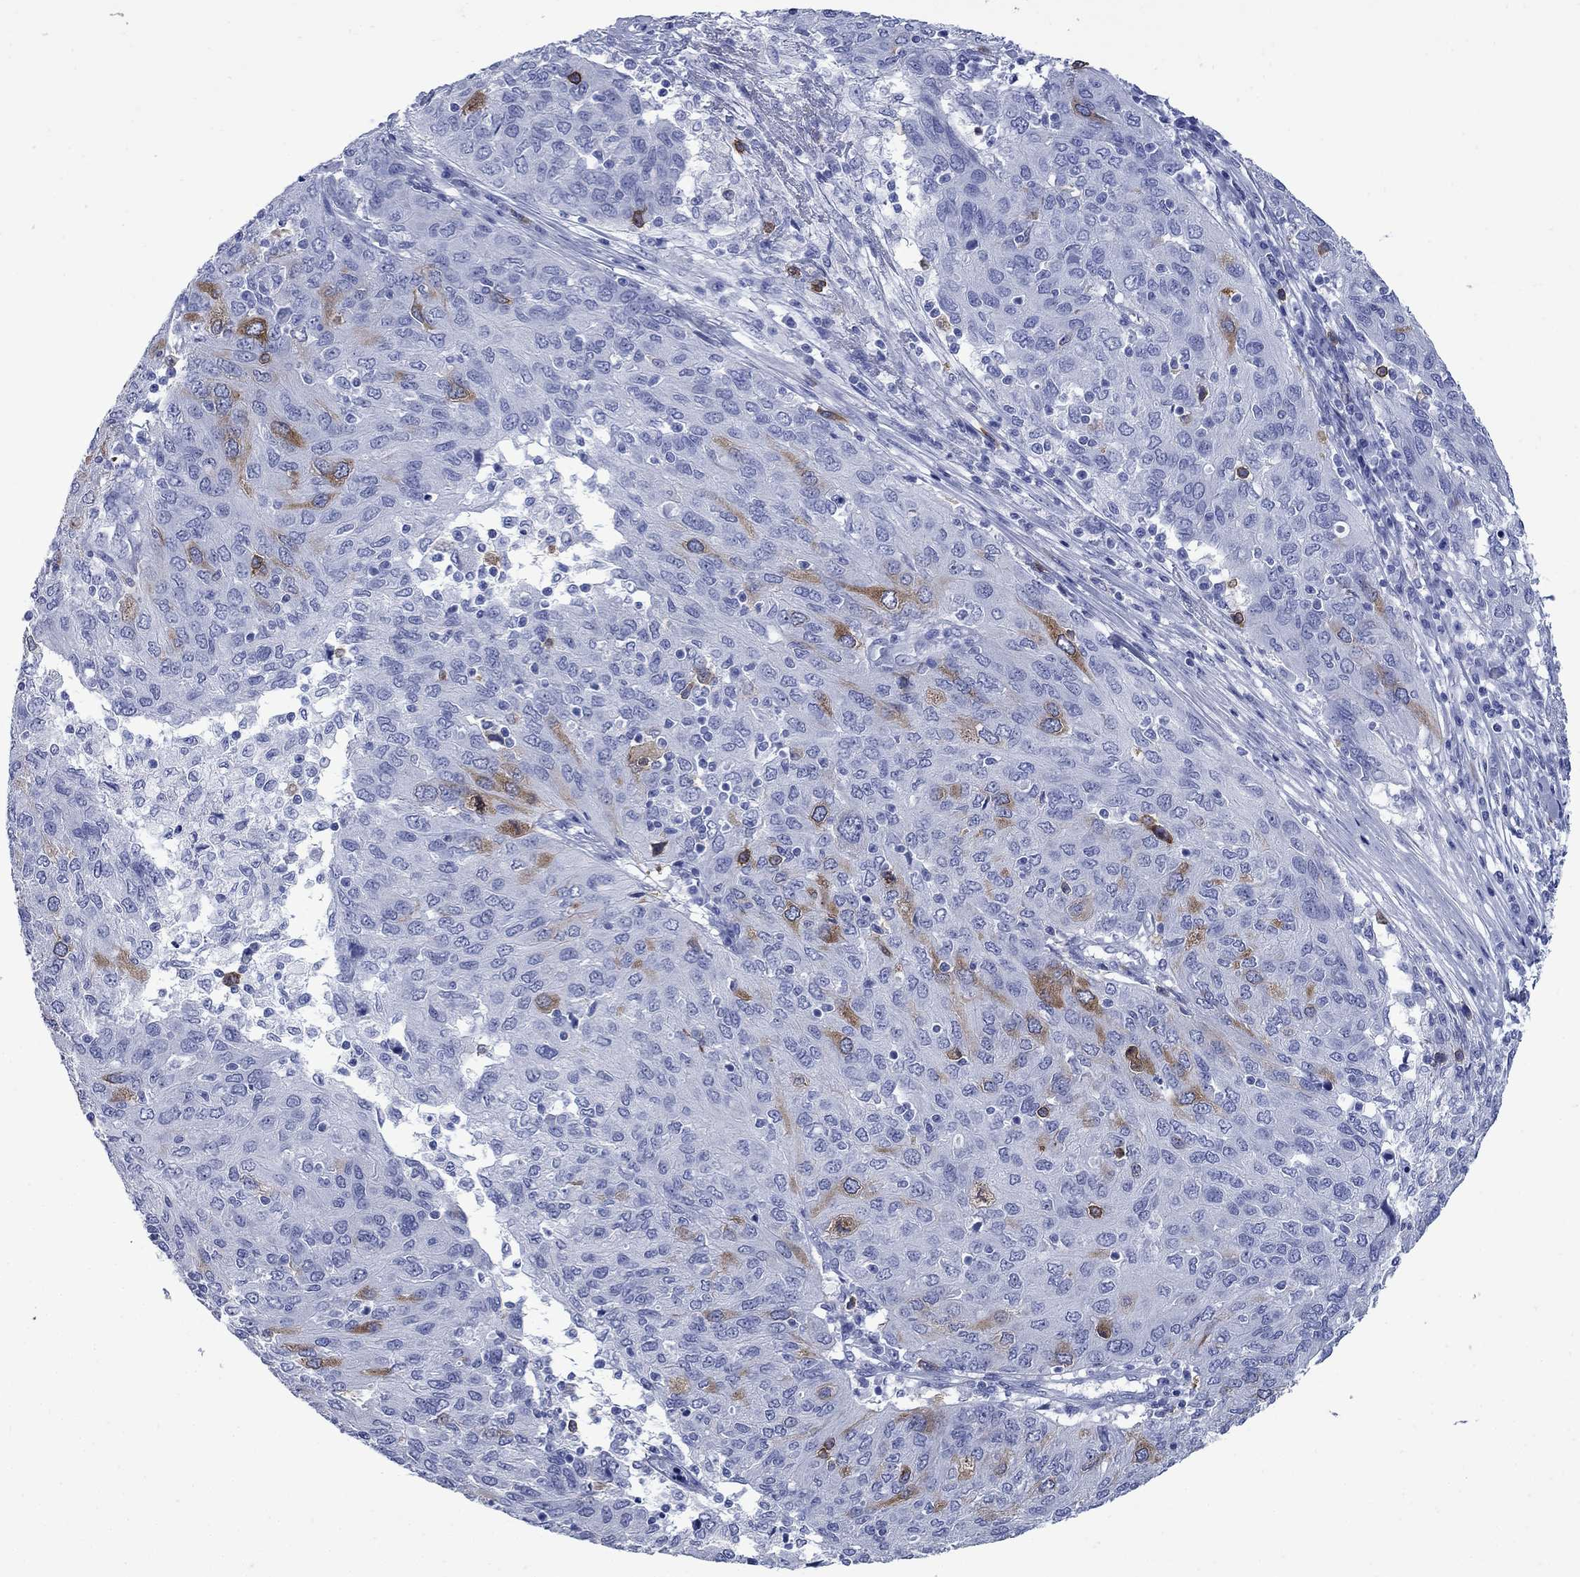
{"staining": {"intensity": "moderate", "quantity": "<25%", "location": "cytoplasmic/membranous"}, "tissue": "ovarian cancer", "cell_type": "Tumor cells", "image_type": "cancer", "snomed": [{"axis": "morphology", "description": "Carcinoma, endometroid"}, {"axis": "topography", "description": "Ovary"}], "caption": "Ovarian cancer (endometroid carcinoma) stained with a brown dye exhibits moderate cytoplasmic/membranous positive staining in about <25% of tumor cells.", "gene": "TACC3", "patient": {"sex": "female", "age": 50}}